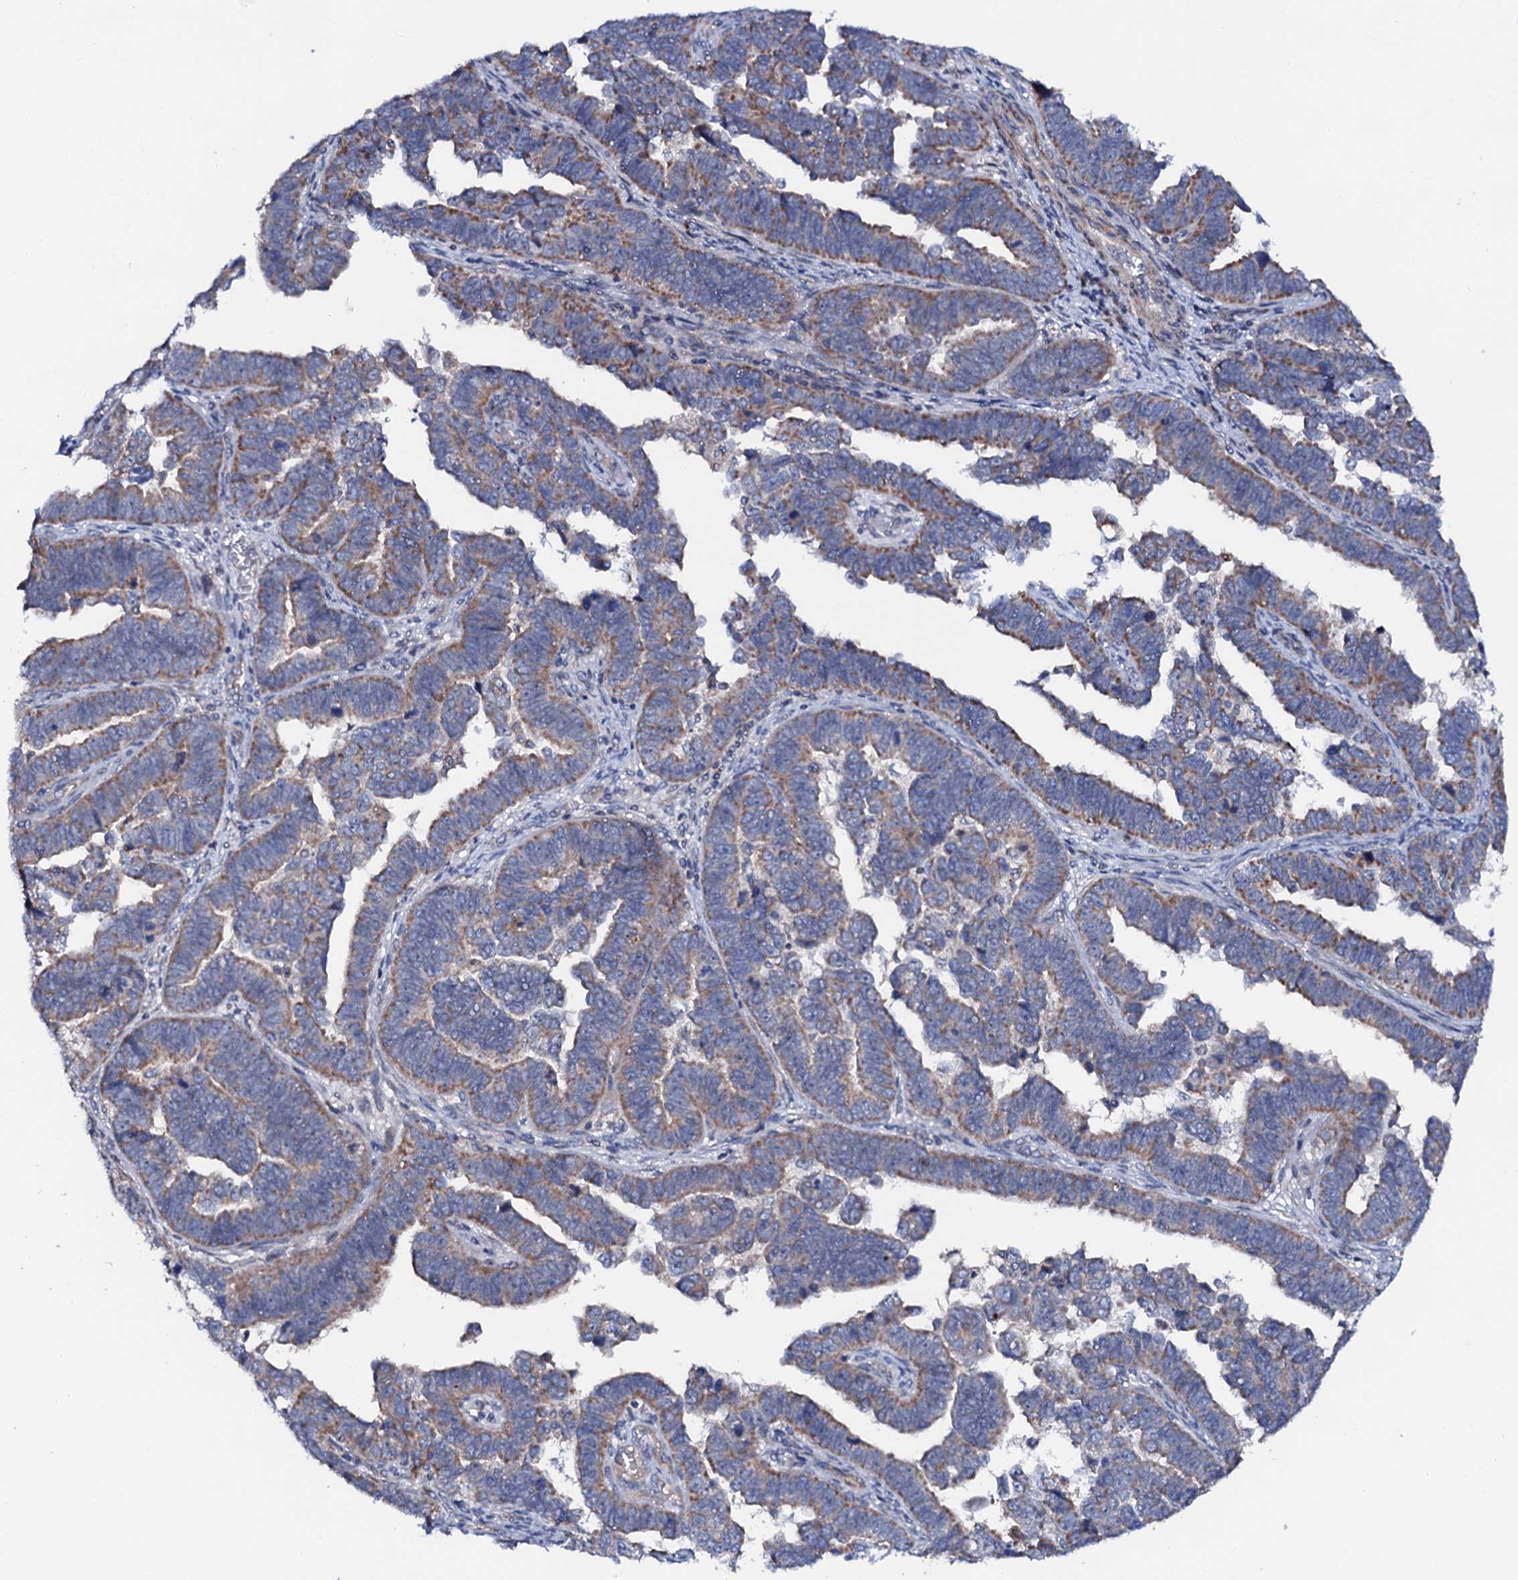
{"staining": {"intensity": "moderate", "quantity": "25%-75%", "location": "cytoplasmic/membranous"}, "tissue": "endometrial cancer", "cell_type": "Tumor cells", "image_type": "cancer", "snomed": [{"axis": "morphology", "description": "Adenocarcinoma, NOS"}, {"axis": "topography", "description": "Endometrium"}], "caption": "Adenocarcinoma (endometrial) stained with a brown dye demonstrates moderate cytoplasmic/membranous positive expression in approximately 25%-75% of tumor cells.", "gene": "MRPL48", "patient": {"sex": "female", "age": 75}}